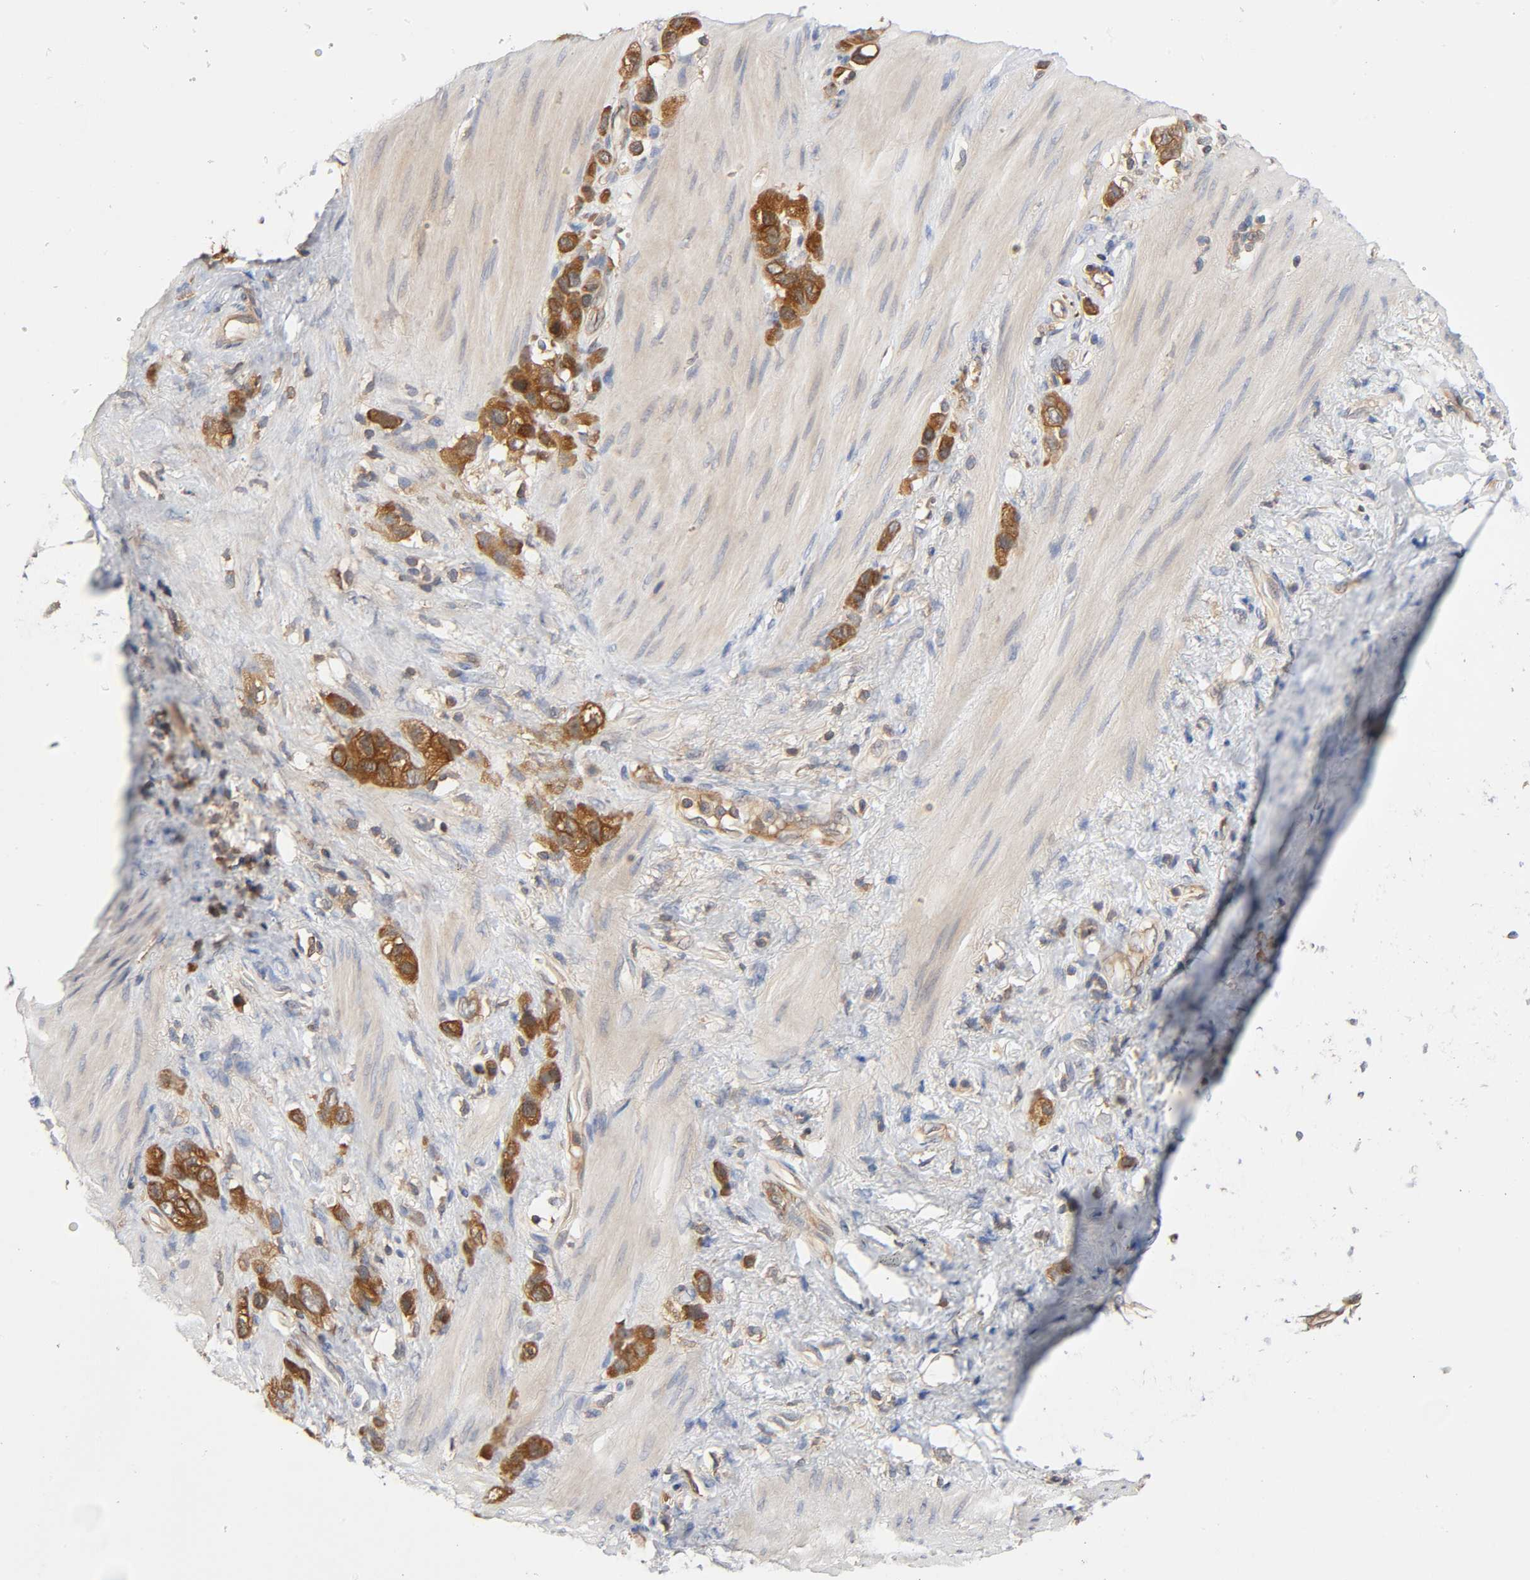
{"staining": {"intensity": "strong", "quantity": ">75%", "location": "cytoplasmic/membranous"}, "tissue": "stomach cancer", "cell_type": "Tumor cells", "image_type": "cancer", "snomed": [{"axis": "morphology", "description": "Normal tissue, NOS"}, {"axis": "morphology", "description": "Adenocarcinoma, NOS"}, {"axis": "morphology", "description": "Adenocarcinoma, High grade"}, {"axis": "topography", "description": "Stomach, upper"}, {"axis": "topography", "description": "Stomach"}], "caption": "Immunohistochemical staining of human stomach adenocarcinoma exhibits strong cytoplasmic/membranous protein staining in about >75% of tumor cells.", "gene": "PRKAB1", "patient": {"sex": "female", "age": 65}}